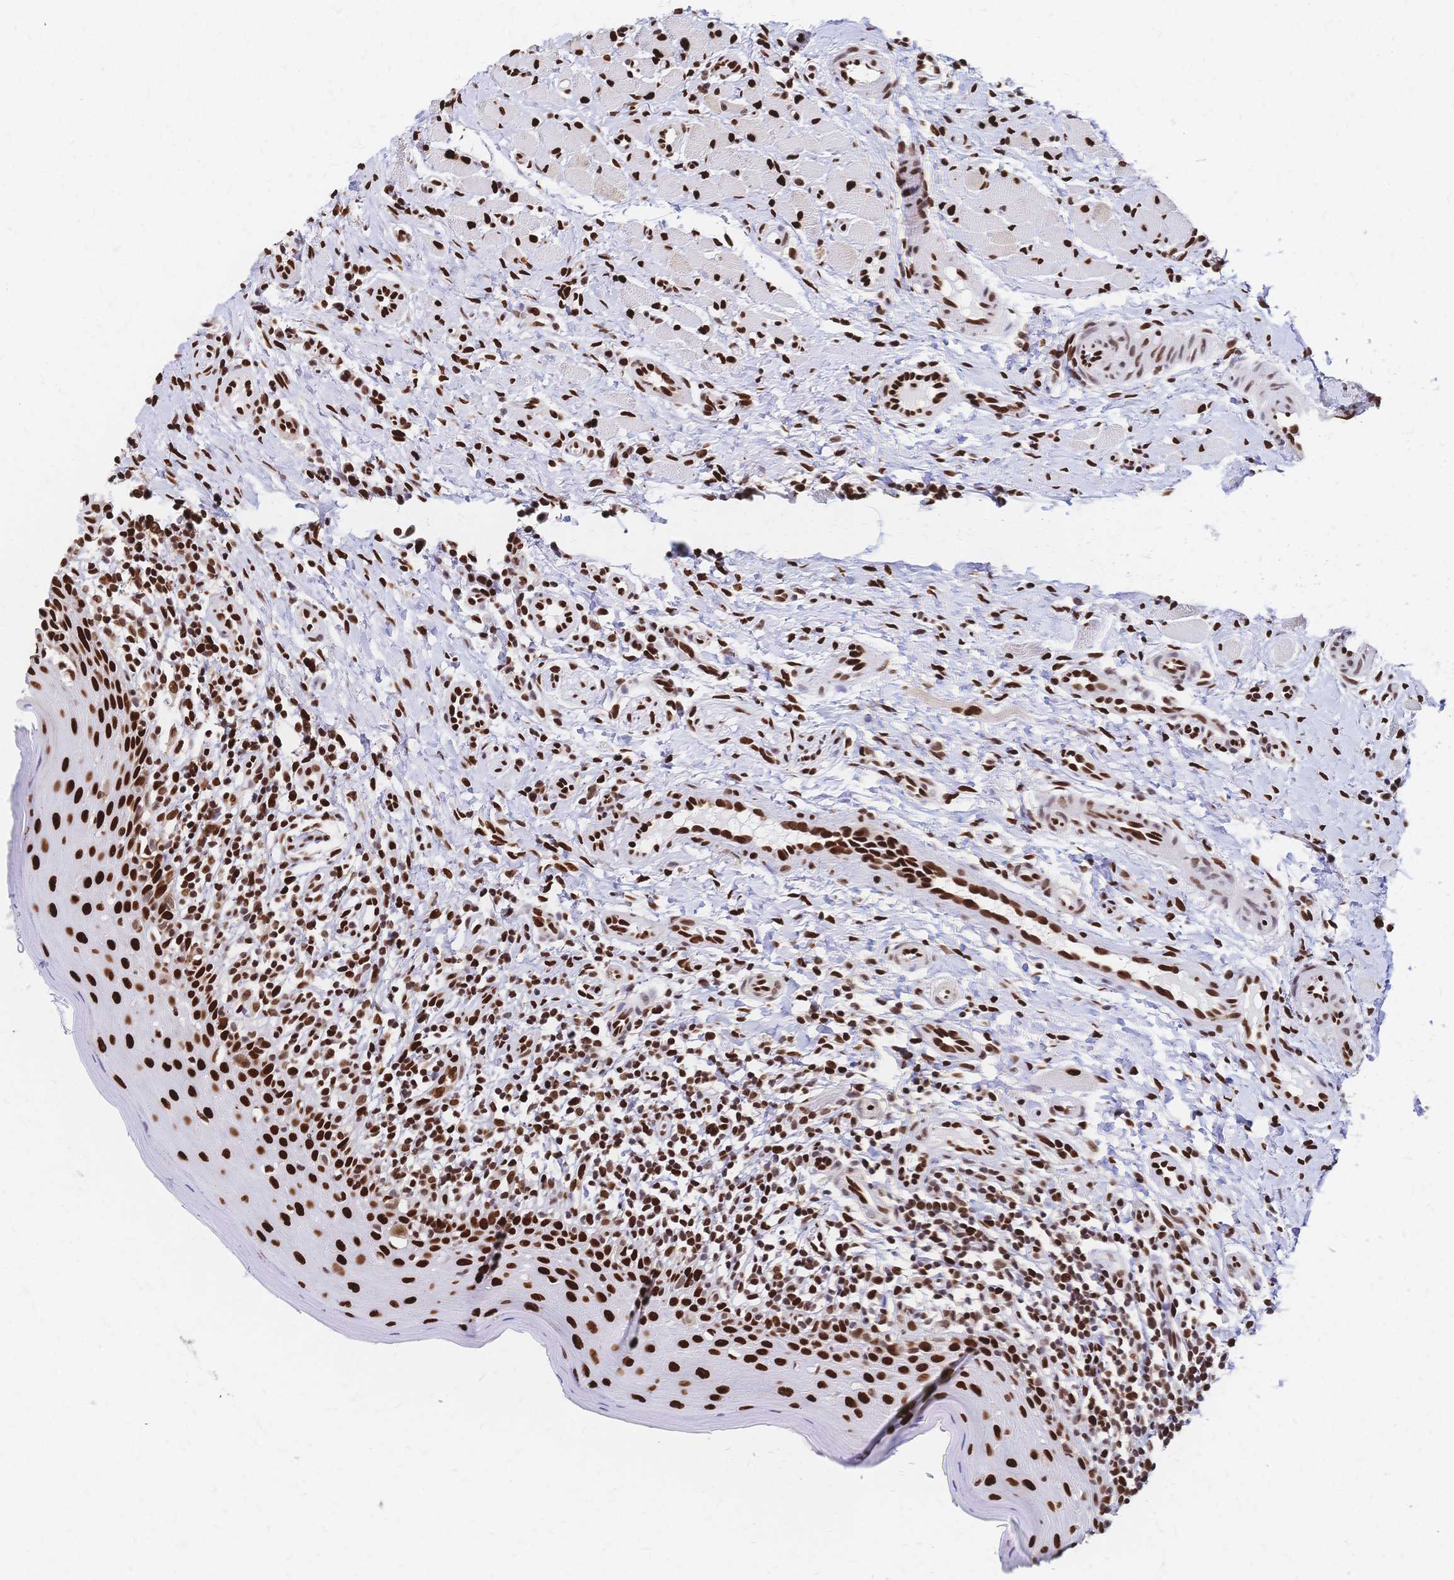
{"staining": {"intensity": "strong", "quantity": ">75%", "location": "nuclear"}, "tissue": "oral mucosa", "cell_type": "Squamous epithelial cells", "image_type": "normal", "snomed": [{"axis": "morphology", "description": "Normal tissue, NOS"}, {"axis": "topography", "description": "Oral tissue"}, {"axis": "topography", "description": "Tounge, NOS"}], "caption": "A brown stain shows strong nuclear staining of a protein in squamous epithelial cells of benign human oral mucosa.", "gene": "HDGF", "patient": {"sex": "female", "age": 58}}